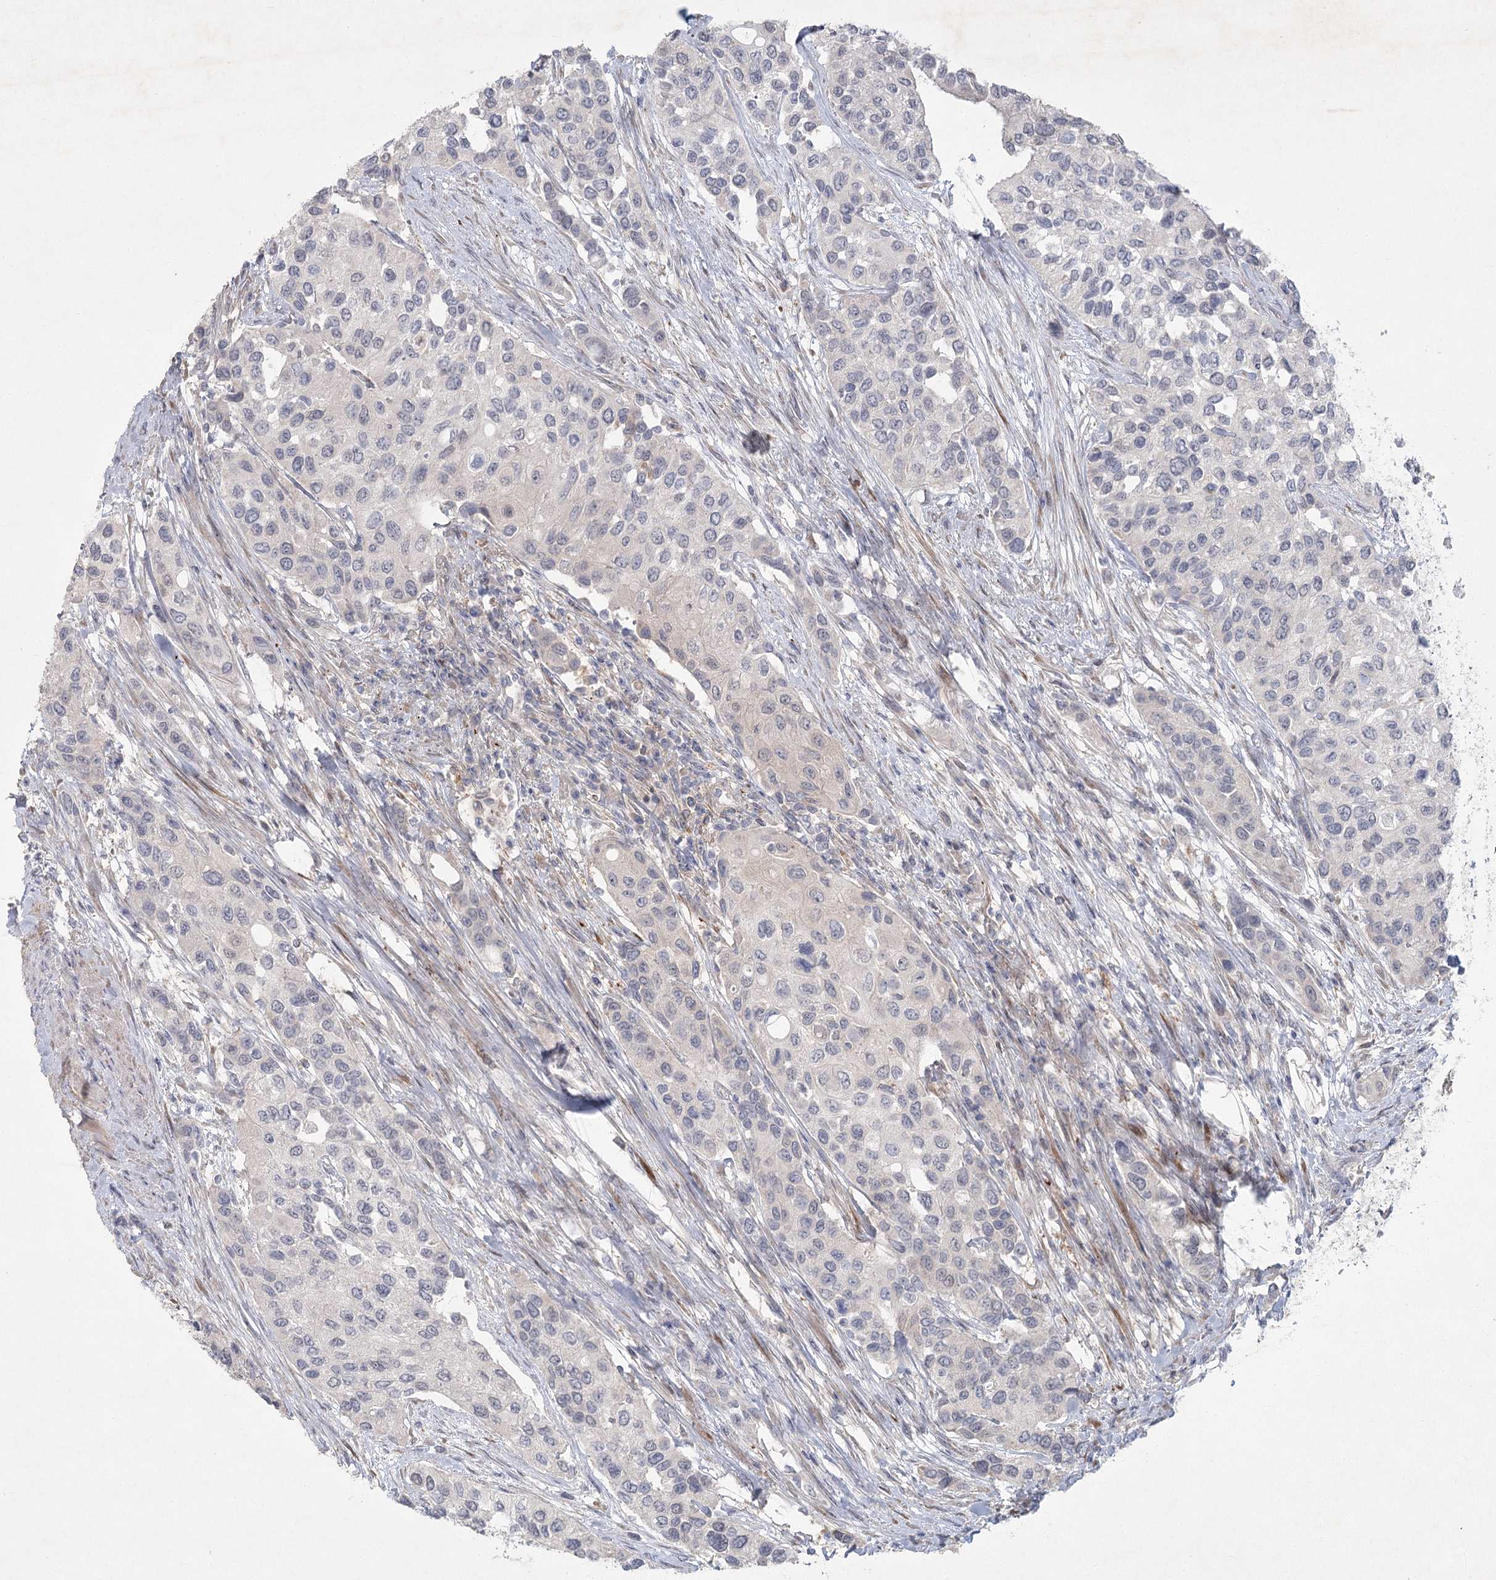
{"staining": {"intensity": "negative", "quantity": "none", "location": "none"}, "tissue": "urothelial cancer", "cell_type": "Tumor cells", "image_type": "cancer", "snomed": [{"axis": "morphology", "description": "Normal tissue, NOS"}, {"axis": "morphology", "description": "Urothelial carcinoma, High grade"}, {"axis": "topography", "description": "Vascular tissue"}, {"axis": "topography", "description": "Urinary bladder"}], "caption": "Photomicrograph shows no protein expression in tumor cells of urothelial carcinoma (high-grade) tissue.", "gene": "FAM110C", "patient": {"sex": "female", "age": 56}}